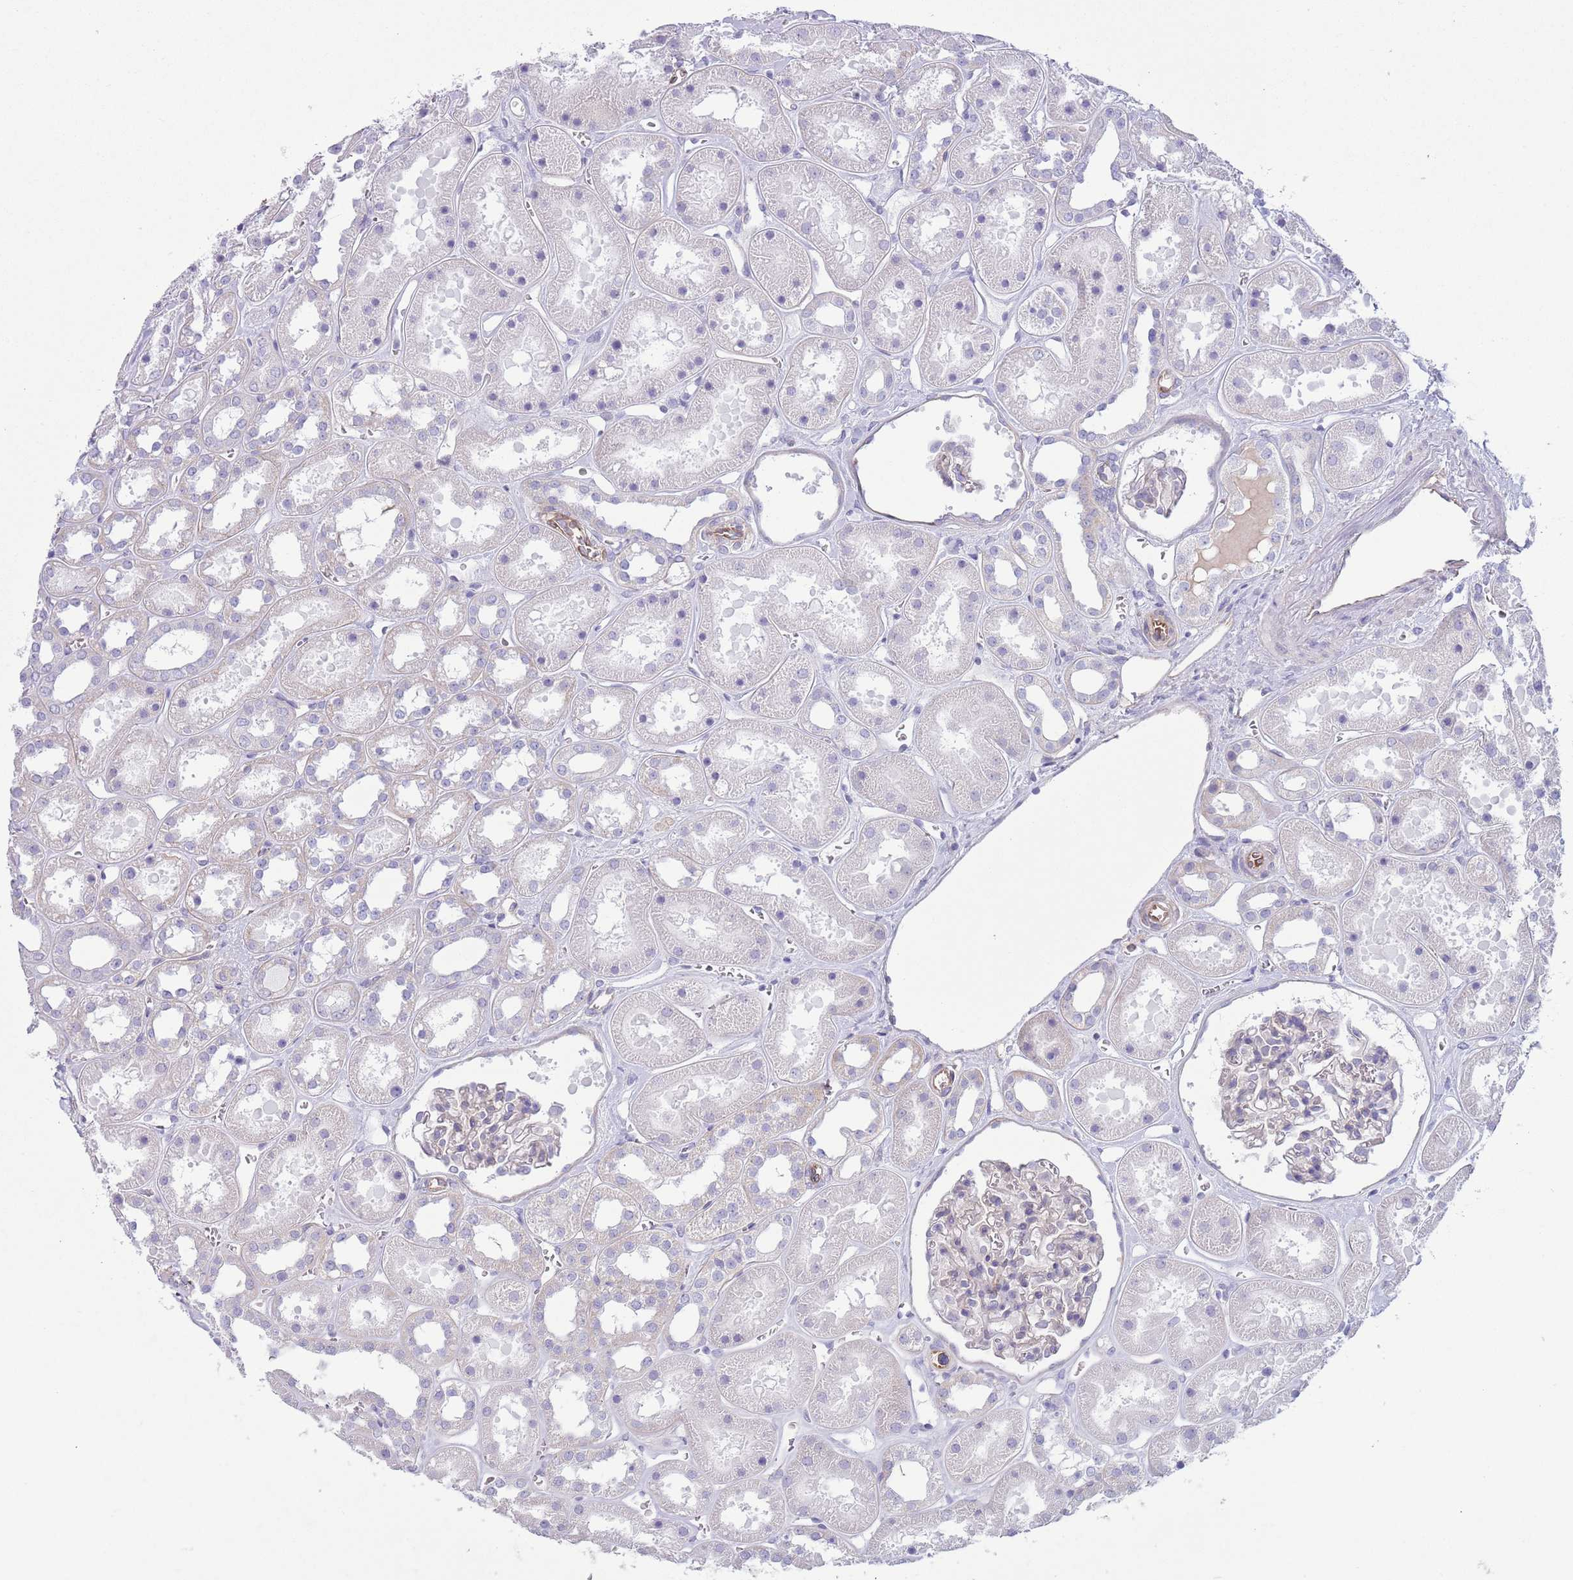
{"staining": {"intensity": "negative", "quantity": "none", "location": "none"}, "tissue": "kidney", "cell_type": "Cells in glomeruli", "image_type": "normal", "snomed": [{"axis": "morphology", "description": "Normal tissue, NOS"}, {"axis": "topography", "description": "Kidney"}], "caption": "Human kidney stained for a protein using IHC demonstrates no expression in cells in glomeruli.", "gene": "RBP3", "patient": {"sex": "female", "age": 41}}